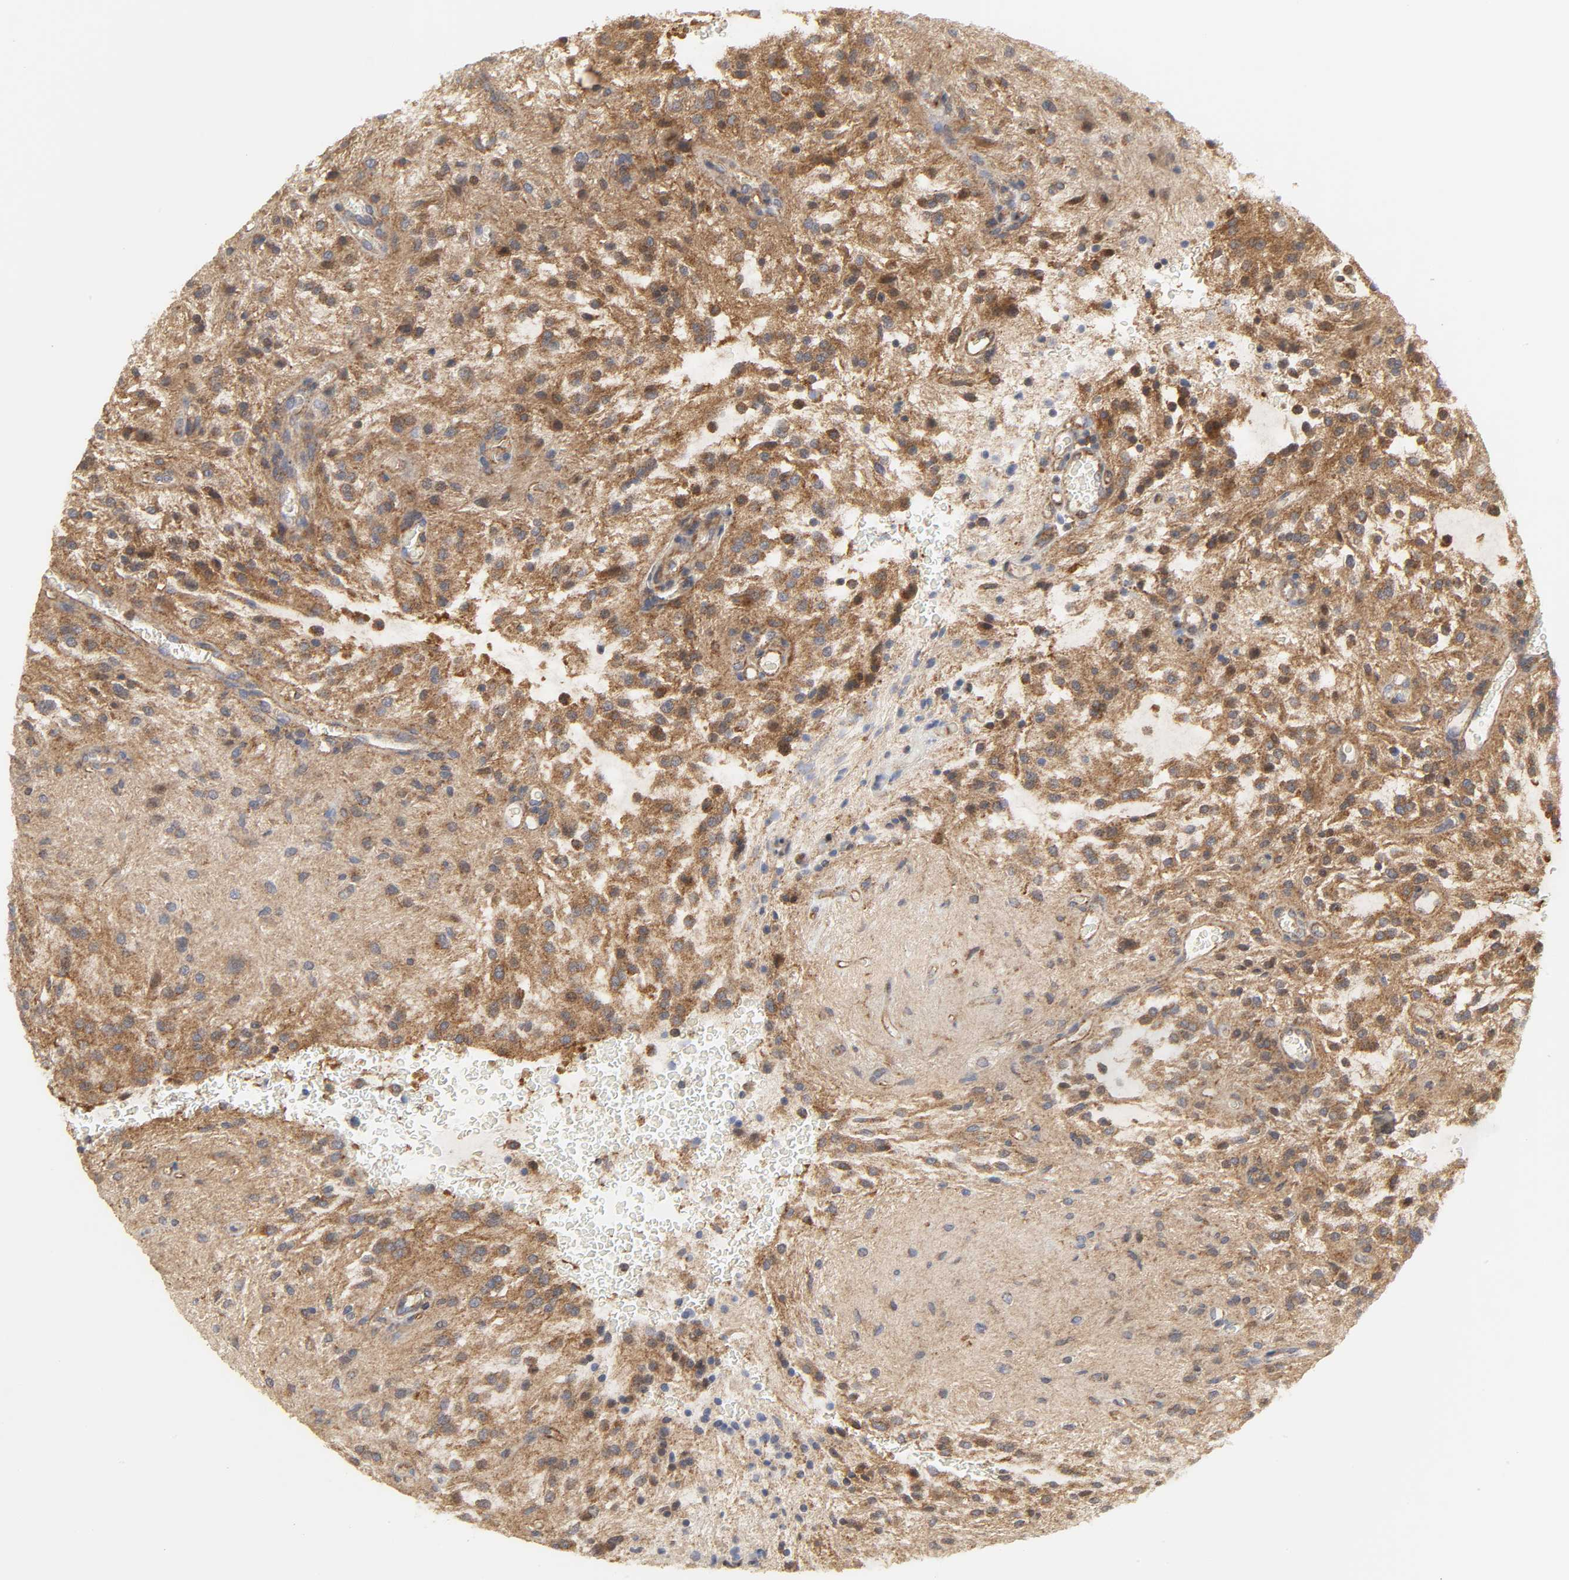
{"staining": {"intensity": "strong", "quantity": ">75%", "location": "cytoplasmic/membranous"}, "tissue": "glioma", "cell_type": "Tumor cells", "image_type": "cancer", "snomed": [{"axis": "morphology", "description": "Glioma, malignant, NOS"}, {"axis": "topography", "description": "Cerebellum"}], "caption": "Immunohistochemical staining of human glioma (malignant) displays high levels of strong cytoplasmic/membranous expression in about >75% of tumor cells.", "gene": "SH3GLB1", "patient": {"sex": "female", "age": 10}}